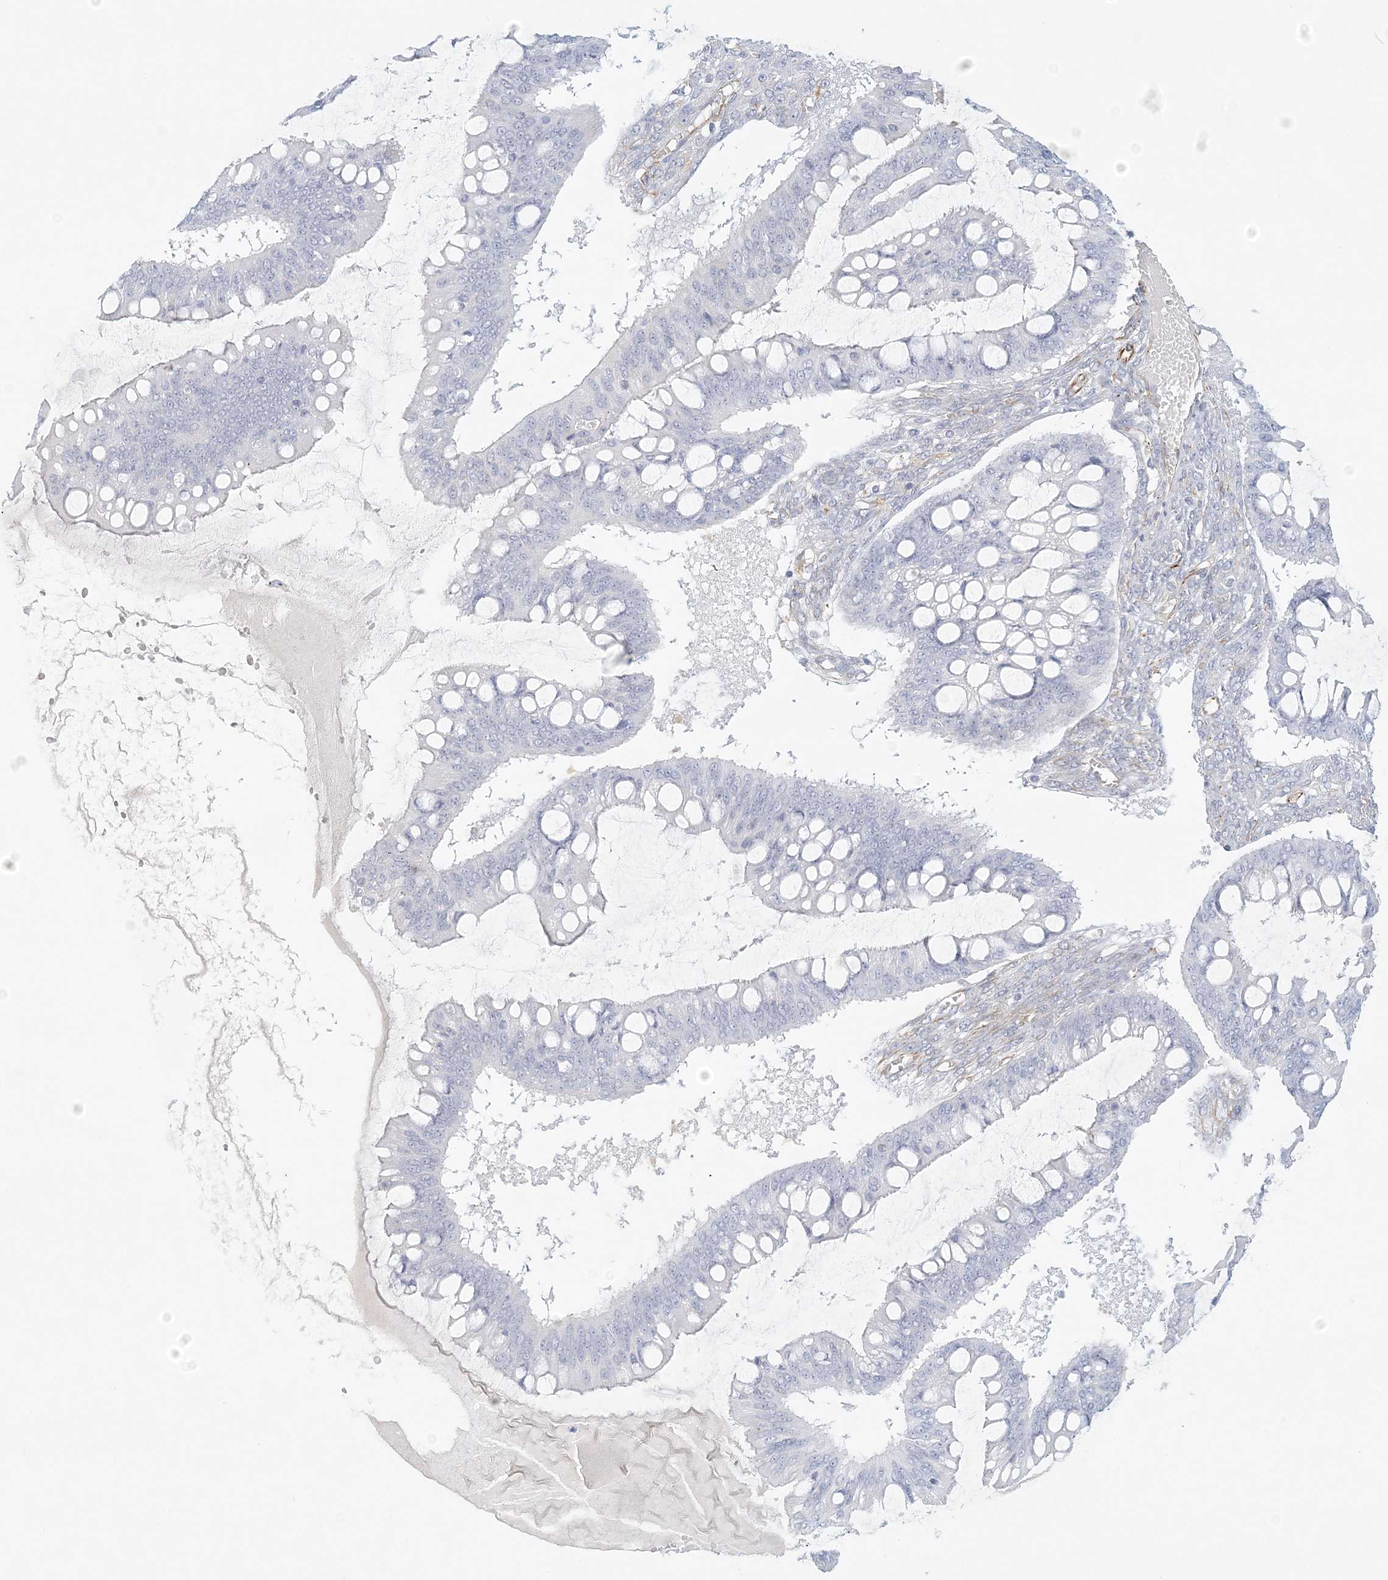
{"staining": {"intensity": "negative", "quantity": "none", "location": "none"}, "tissue": "ovarian cancer", "cell_type": "Tumor cells", "image_type": "cancer", "snomed": [{"axis": "morphology", "description": "Cystadenocarcinoma, mucinous, NOS"}, {"axis": "topography", "description": "Ovary"}], "caption": "This is an IHC photomicrograph of mucinous cystadenocarcinoma (ovarian). There is no expression in tumor cells.", "gene": "DMRTB1", "patient": {"sex": "female", "age": 73}}